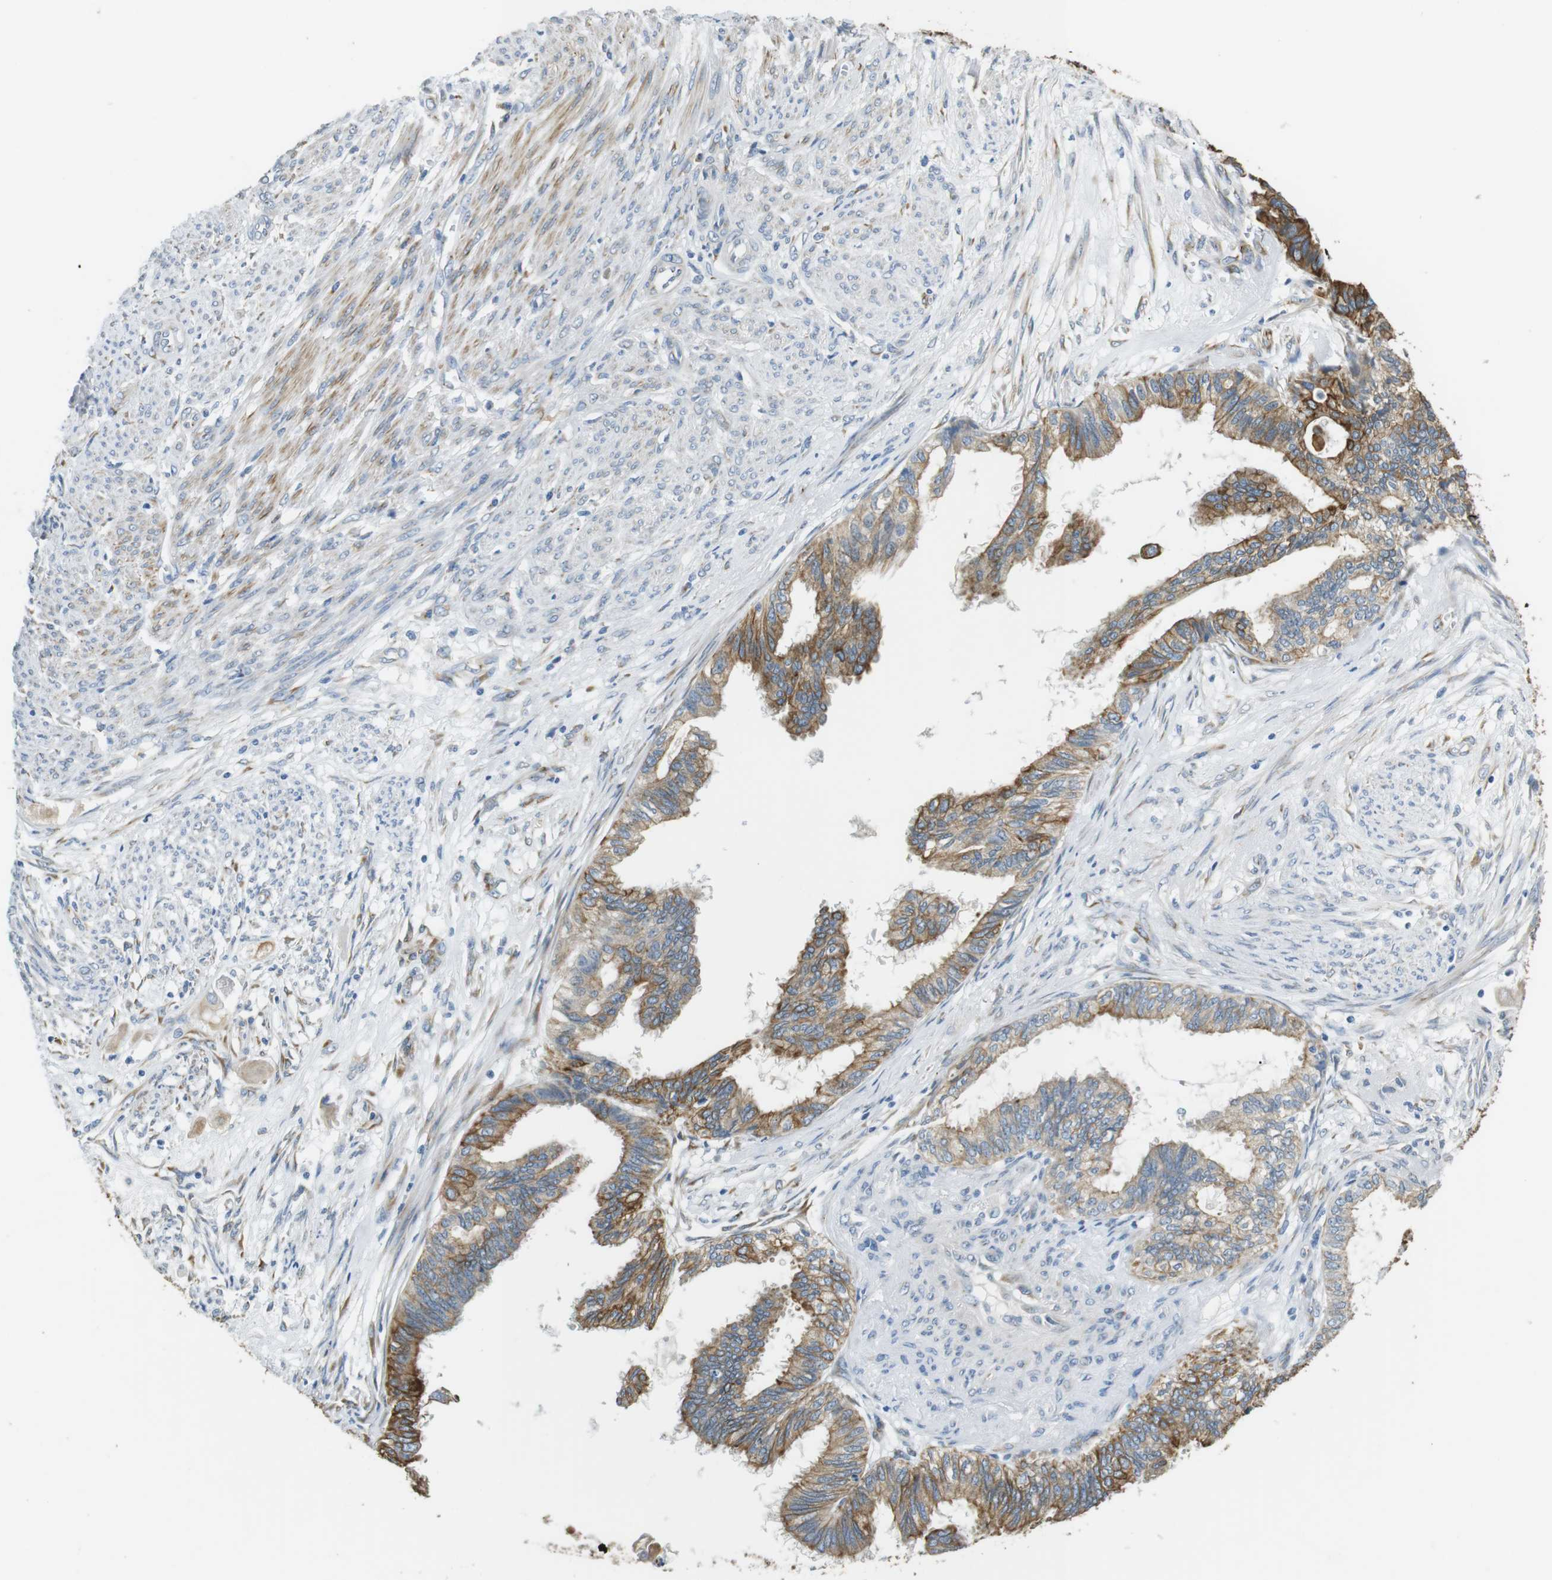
{"staining": {"intensity": "moderate", "quantity": ">75%", "location": "cytoplasmic/membranous"}, "tissue": "cervical cancer", "cell_type": "Tumor cells", "image_type": "cancer", "snomed": [{"axis": "morphology", "description": "Normal tissue, NOS"}, {"axis": "morphology", "description": "Adenocarcinoma, NOS"}, {"axis": "topography", "description": "Cervix"}, {"axis": "topography", "description": "Endometrium"}], "caption": "A high-resolution micrograph shows immunohistochemistry staining of cervical adenocarcinoma, which exhibits moderate cytoplasmic/membranous positivity in about >75% of tumor cells.", "gene": "UNC5CL", "patient": {"sex": "female", "age": 86}}